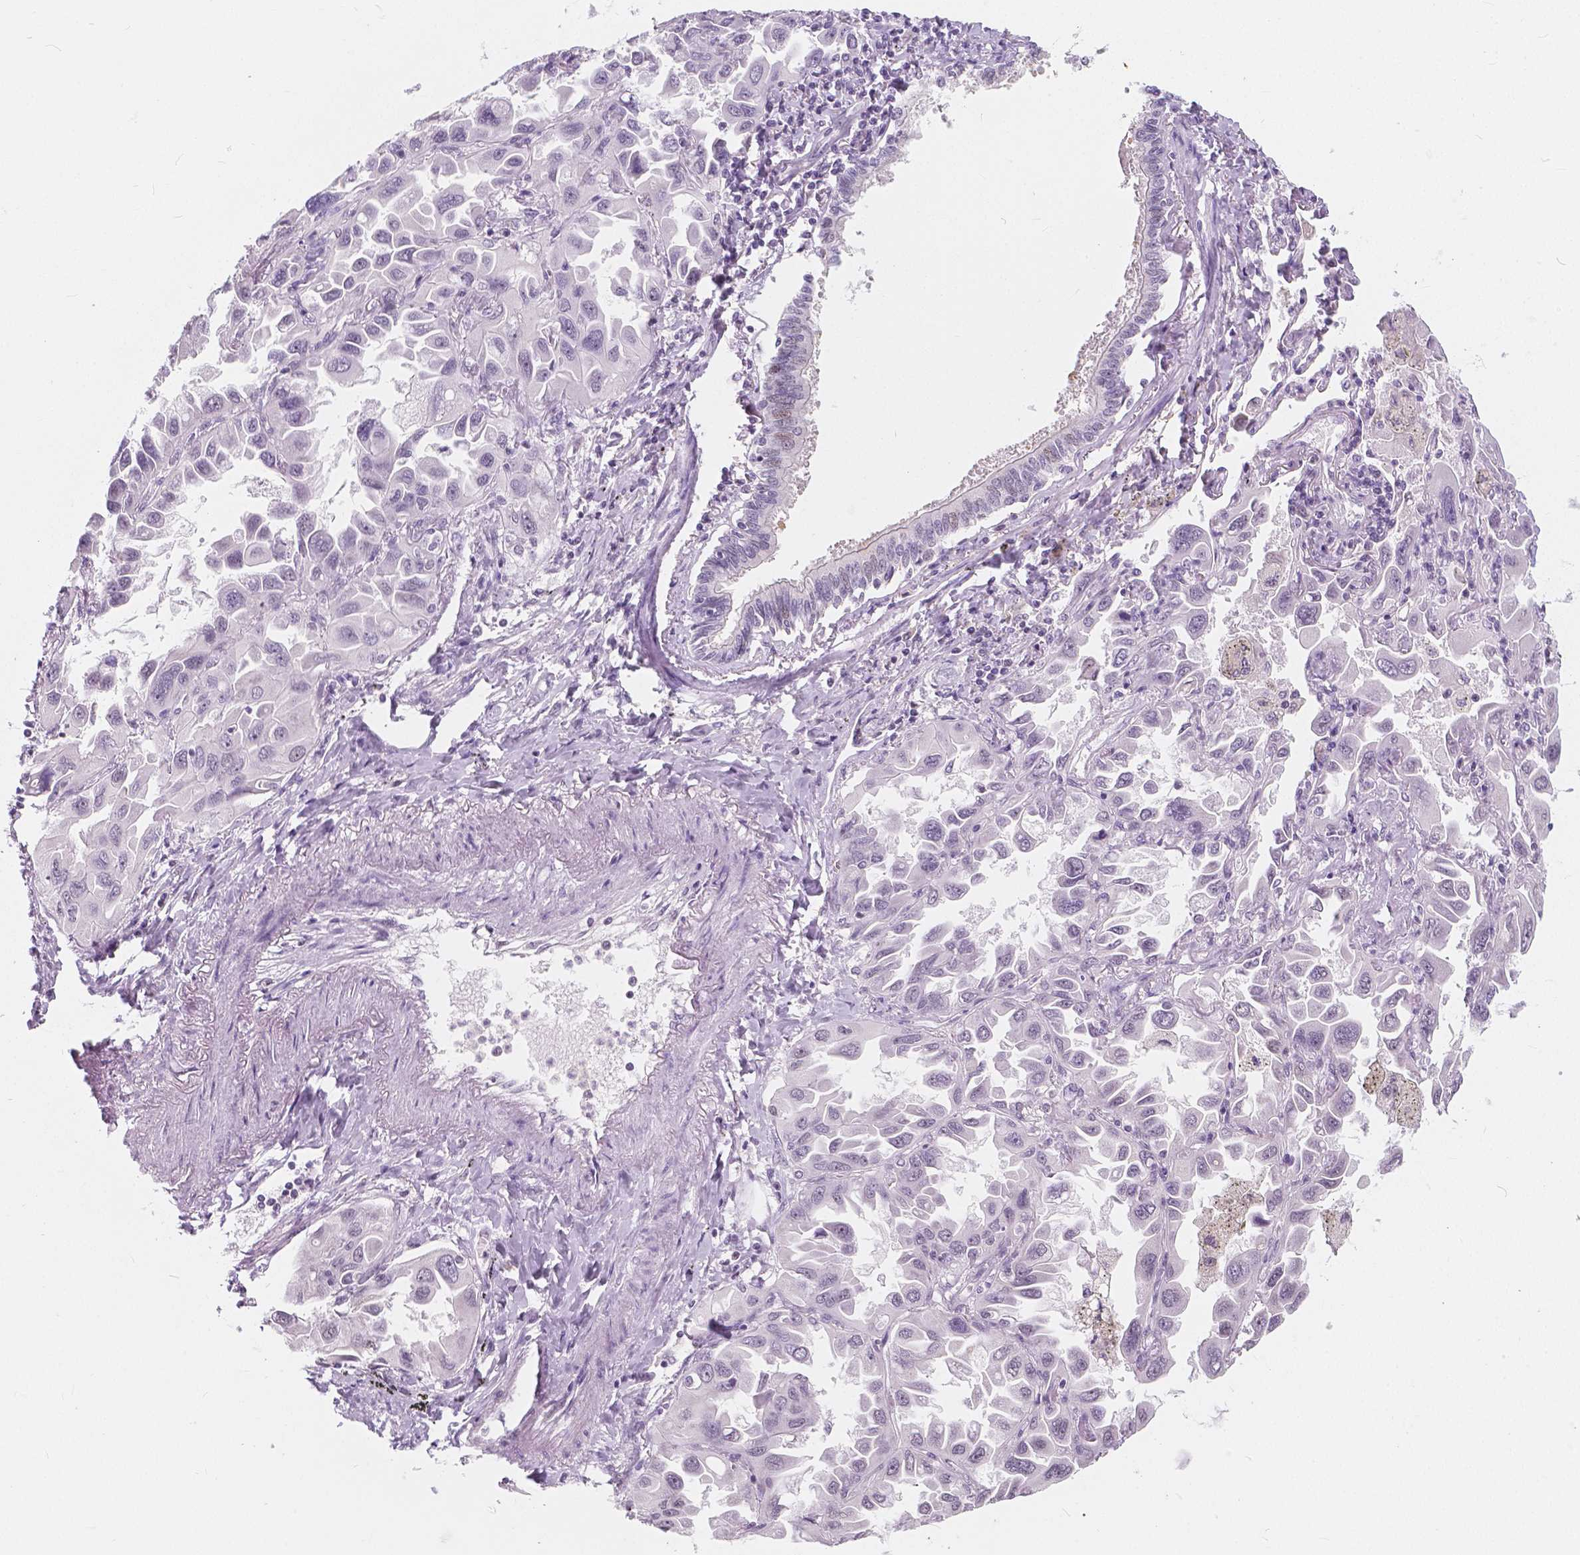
{"staining": {"intensity": "negative", "quantity": "none", "location": "none"}, "tissue": "lung cancer", "cell_type": "Tumor cells", "image_type": "cancer", "snomed": [{"axis": "morphology", "description": "Adenocarcinoma, NOS"}, {"axis": "topography", "description": "Lung"}], "caption": "Tumor cells show no significant protein positivity in lung cancer.", "gene": "NOLC1", "patient": {"sex": "male", "age": 64}}